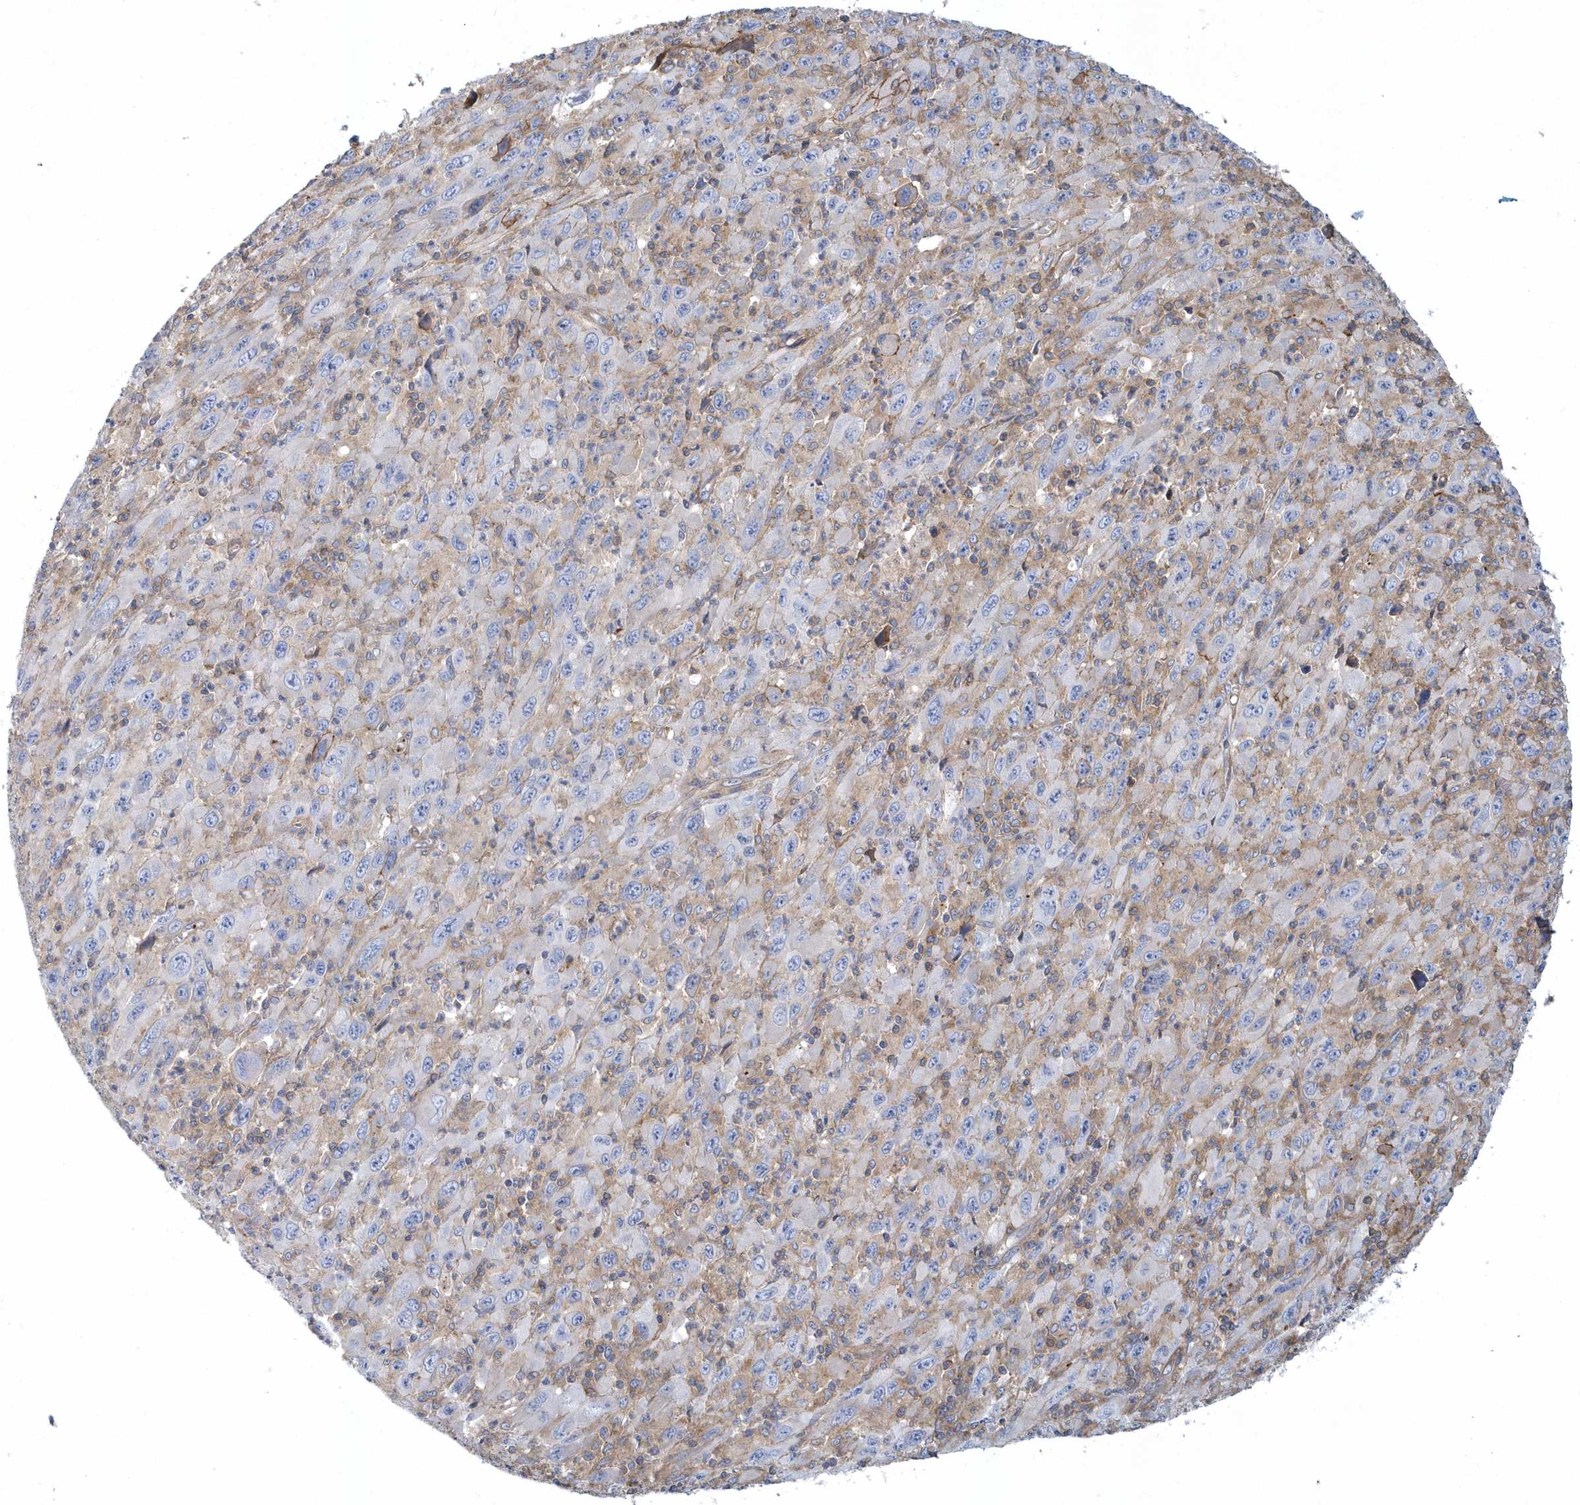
{"staining": {"intensity": "negative", "quantity": "none", "location": "none"}, "tissue": "melanoma", "cell_type": "Tumor cells", "image_type": "cancer", "snomed": [{"axis": "morphology", "description": "Malignant melanoma, Metastatic site"}, {"axis": "topography", "description": "Skin"}], "caption": "Tumor cells show no significant protein positivity in malignant melanoma (metastatic site).", "gene": "ARAP2", "patient": {"sex": "female", "age": 56}}